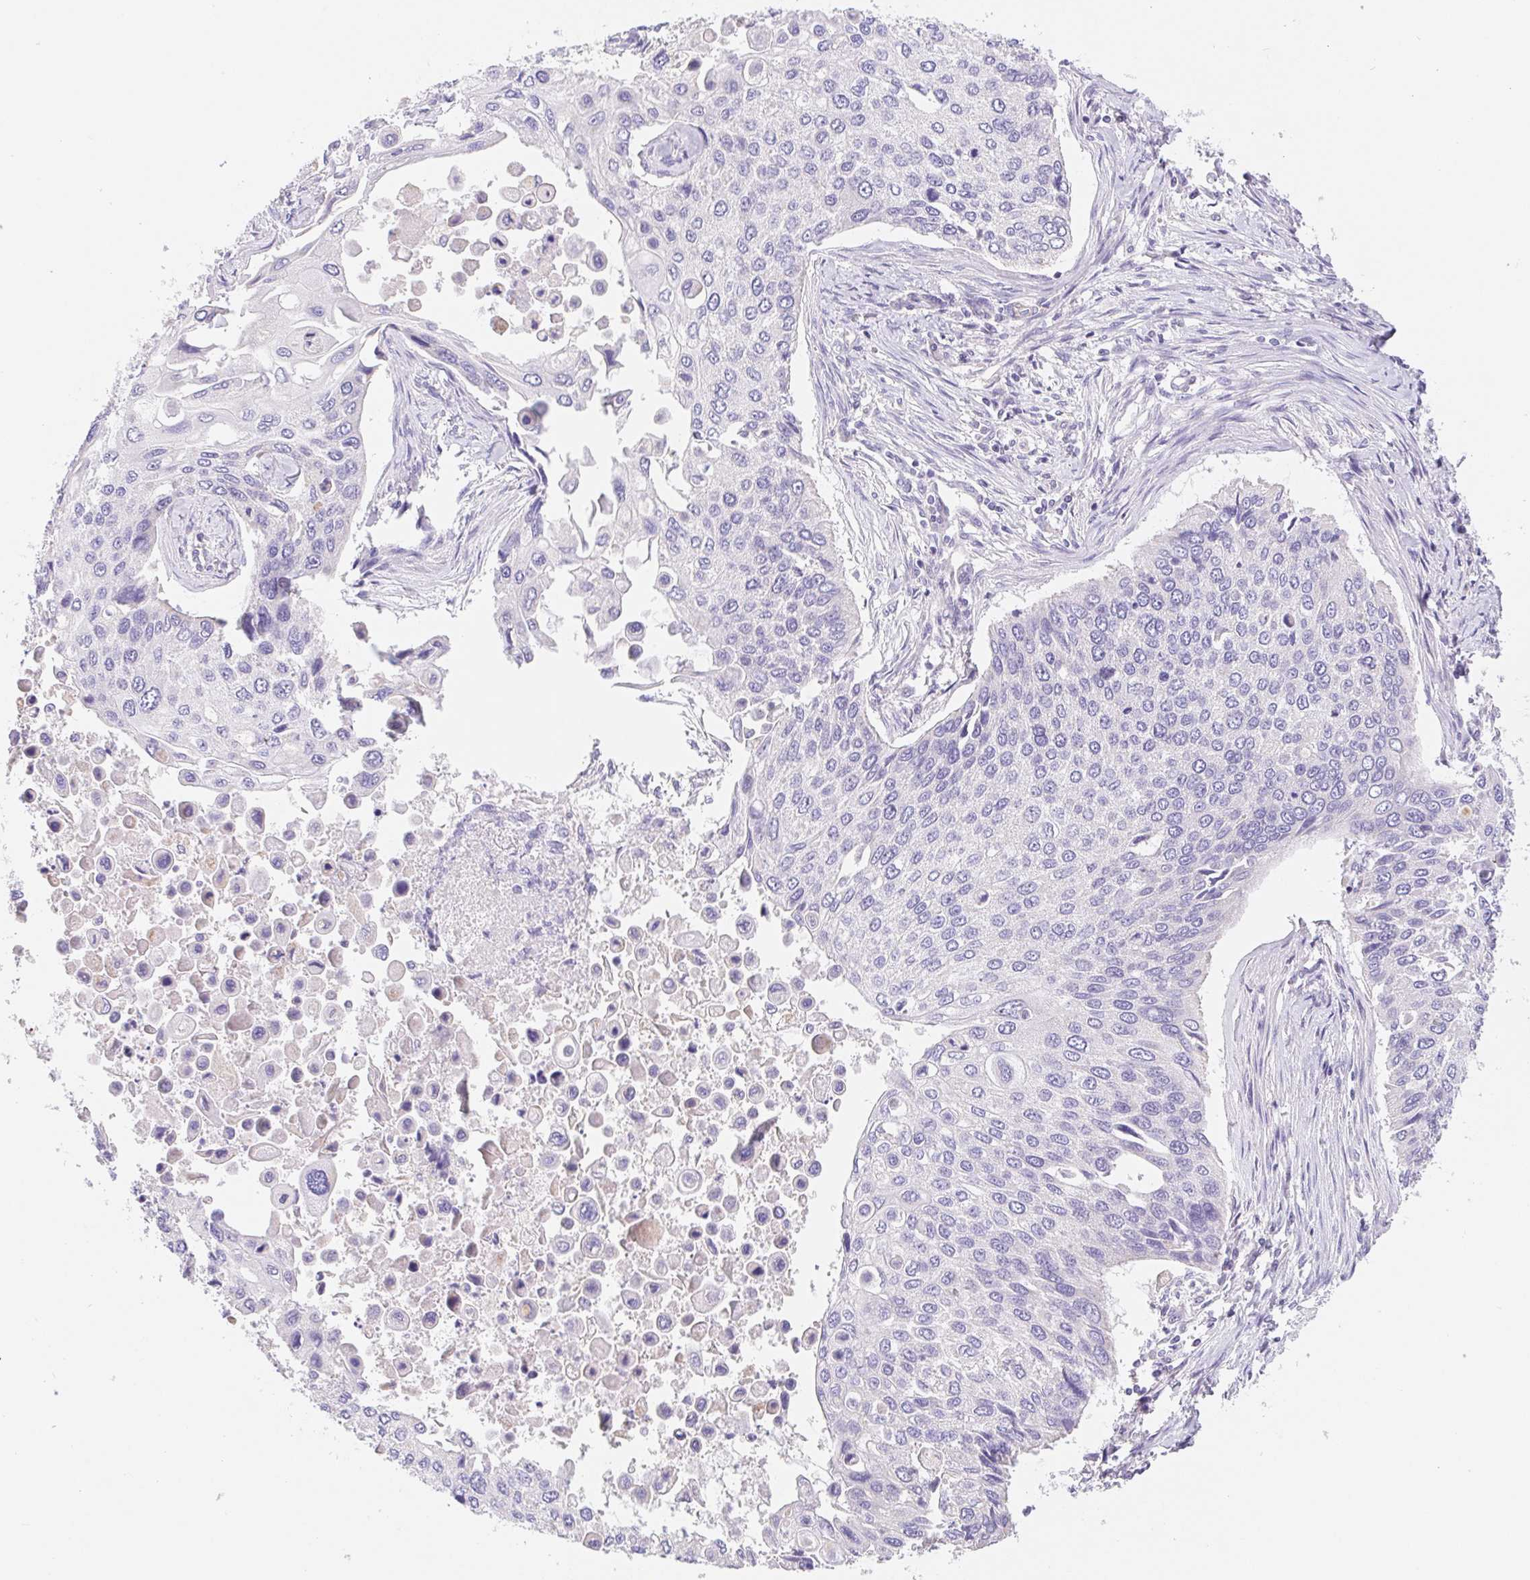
{"staining": {"intensity": "negative", "quantity": "none", "location": "none"}, "tissue": "lung cancer", "cell_type": "Tumor cells", "image_type": "cancer", "snomed": [{"axis": "morphology", "description": "Squamous cell carcinoma, NOS"}, {"axis": "morphology", "description": "Squamous cell carcinoma, metastatic, NOS"}, {"axis": "topography", "description": "Lung"}], "caption": "An immunohistochemistry image of lung cancer is shown. There is no staining in tumor cells of lung cancer.", "gene": "FKBP6", "patient": {"sex": "male", "age": 63}}